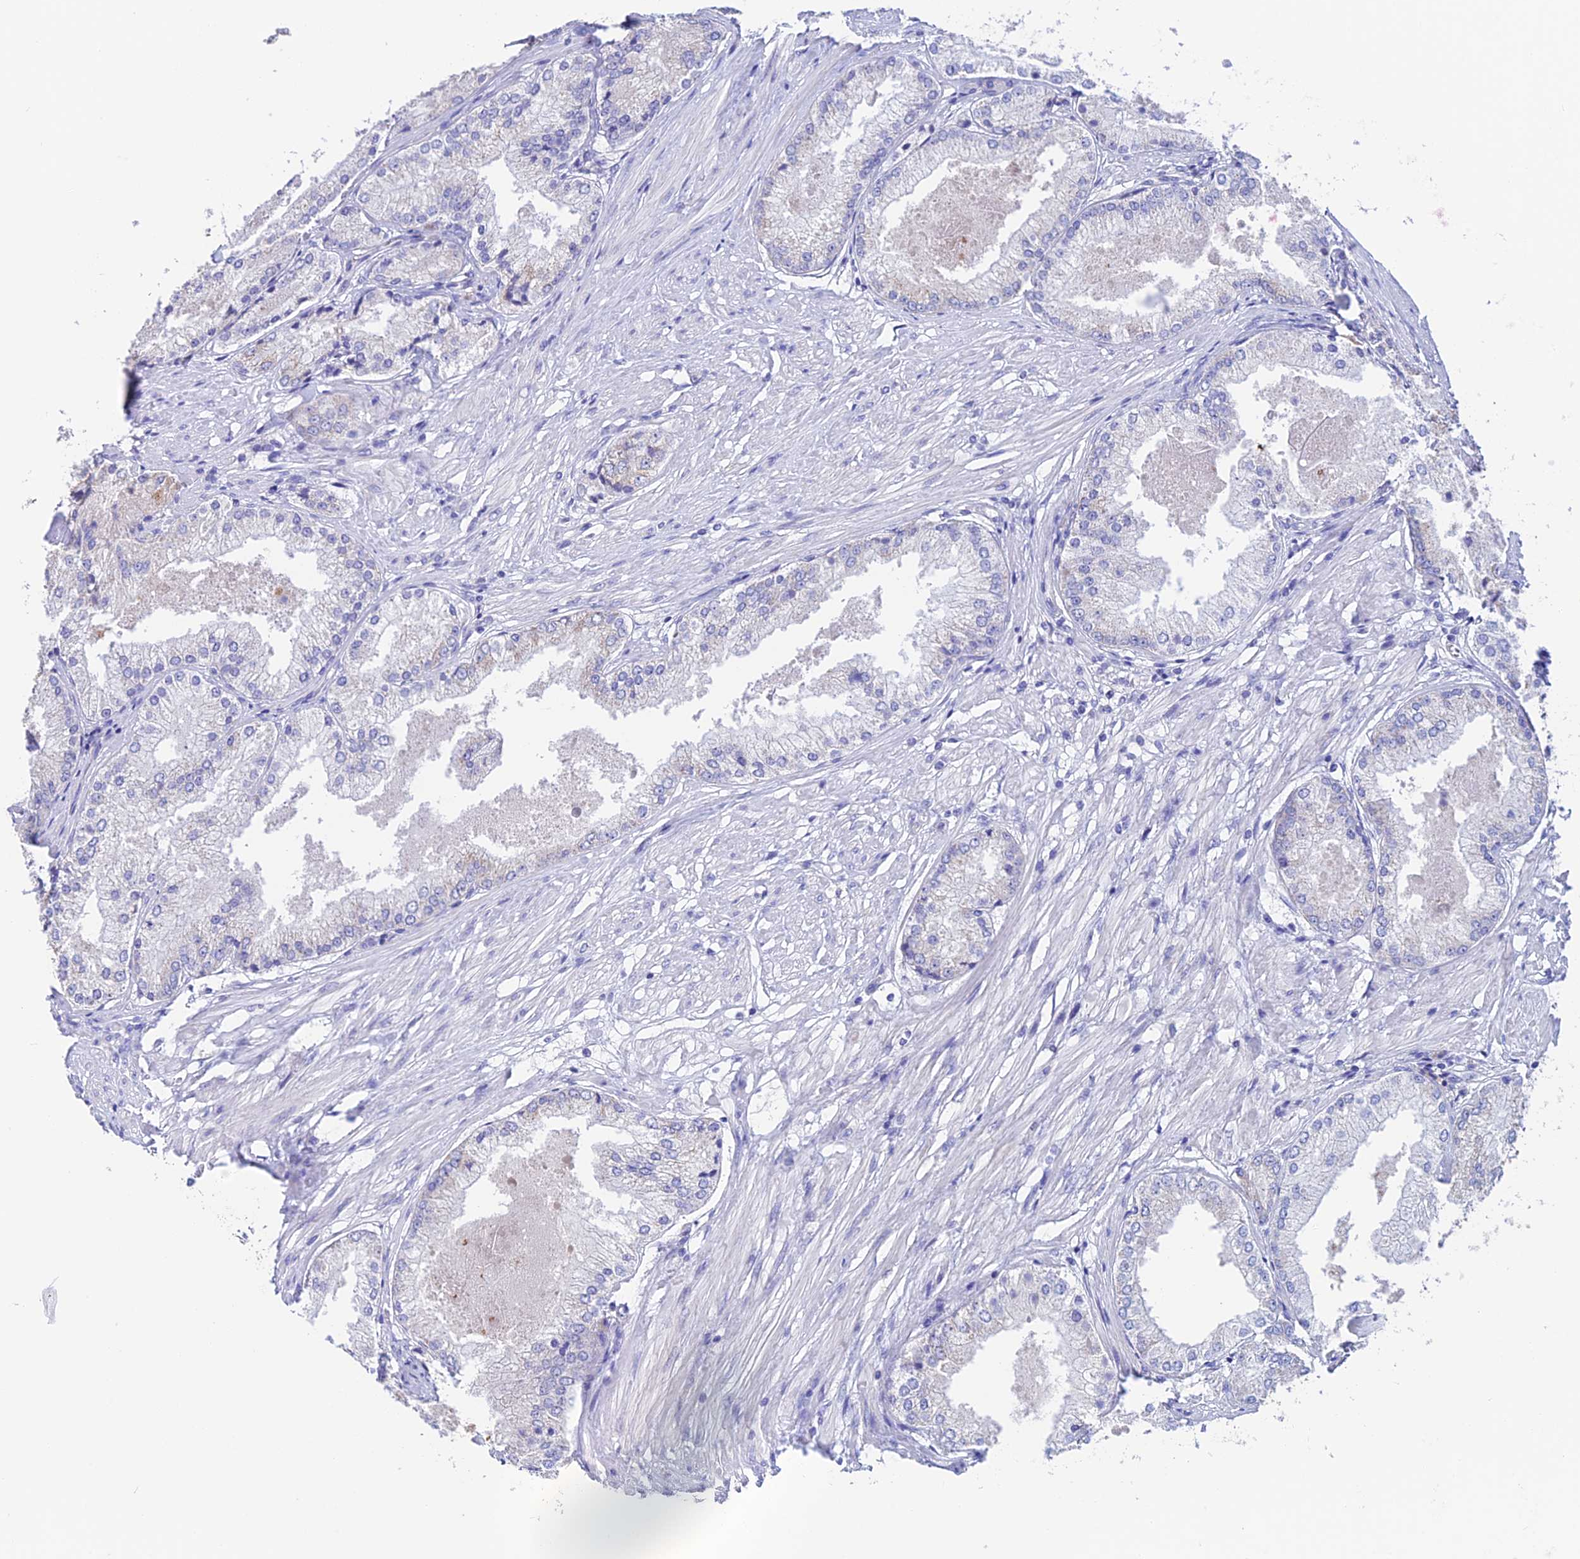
{"staining": {"intensity": "negative", "quantity": "none", "location": "none"}, "tissue": "prostate cancer", "cell_type": "Tumor cells", "image_type": "cancer", "snomed": [{"axis": "morphology", "description": "Adenocarcinoma, Low grade"}, {"axis": "topography", "description": "Prostate"}], "caption": "Immunohistochemical staining of human prostate cancer exhibits no significant positivity in tumor cells.", "gene": "EMC3", "patient": {"sex": "male", "age": 68}}